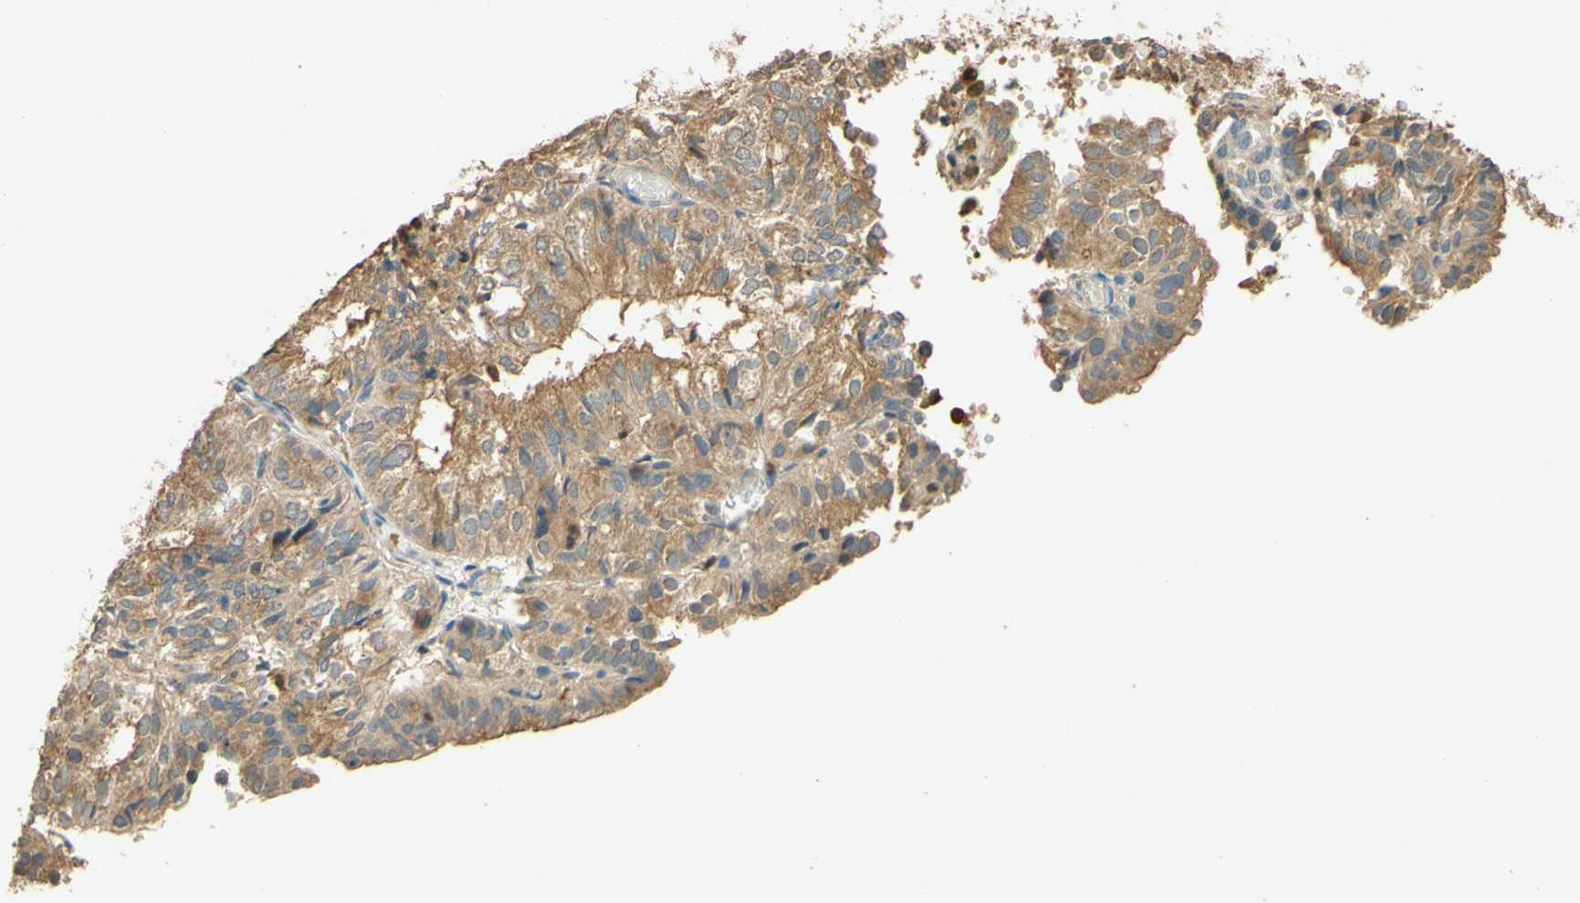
{"staining": {"intensity": "moderate", "quantity": ">75%", "location": "cytoplasmic/membranous"}, "tissue": "endometrial cancer", "cell_type": "Tumor cells", "image_type": "cancer", "snomed": [{"axis": "morphology", "description": "Adenocarcinoma, NOS"}, {"axis": "topography", "description": "Uterus"}], "caption": "A micrograph of human endometrial cancer stained for a protein exhibits moderate cytoplasmic/membranous brown staining in tumor cells.", "gene": "ENTREP2", "patient": {"sex": "female", "age": 60}}